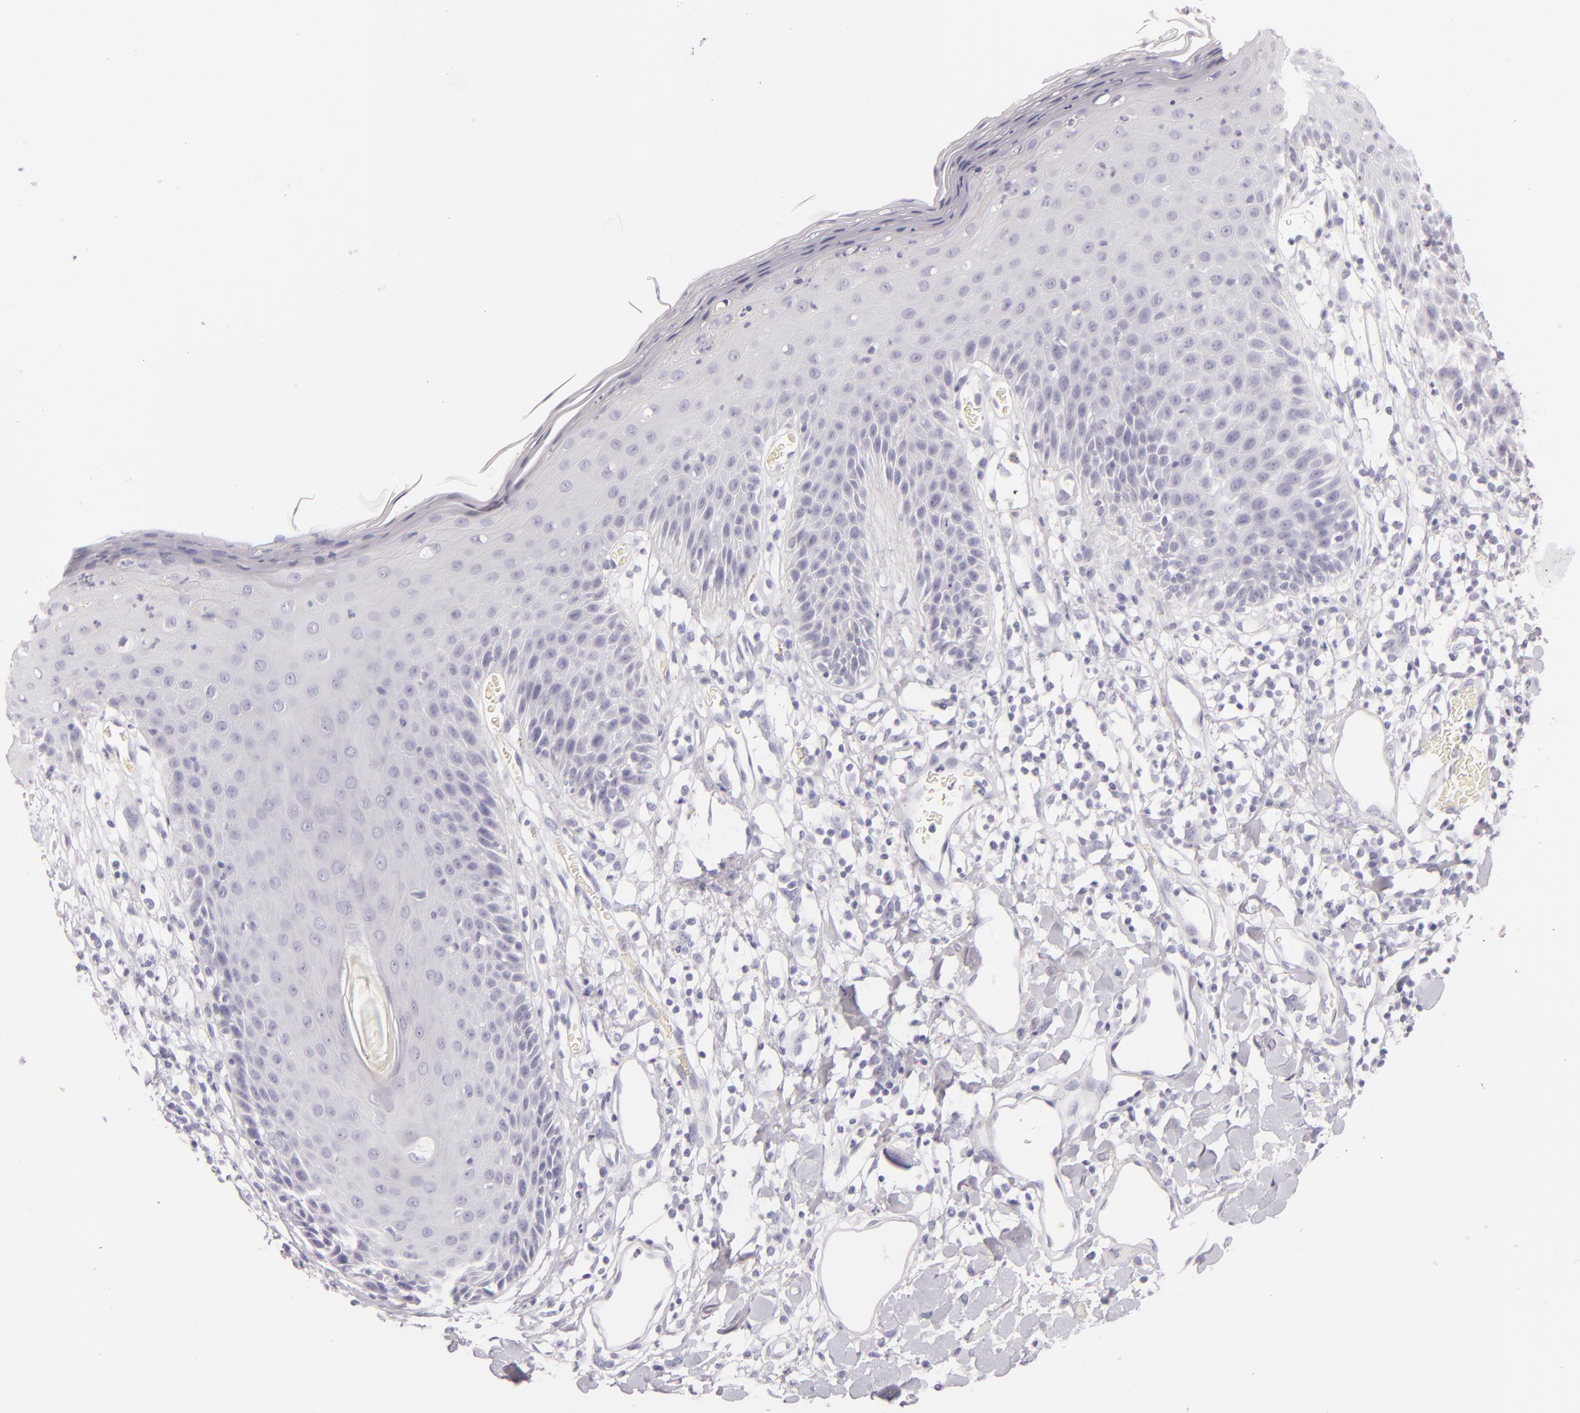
{"staining": {"intensity": "negative", "quantity": "none", "location": "none"}, "tissue": "skin", "cell_type": "Epidermal cells", "image_type": "normal", "snomed": [{"axis": "morphology", "description": "Normal tissue, NOS"}, {"axis": "topography", "description": "Vulva"}, {"axis": "topography", "description": "Peripheral nerve tissue"}], "caption": "Immunohistochemistry micrograph of normal skin: human skin stained with DAB (3,3'-diaminobenzidine) demonstrates no significant protein staining in epidermal cells.", "gene": "FABP1", "patient": {"sex": "female", "age": 68}}